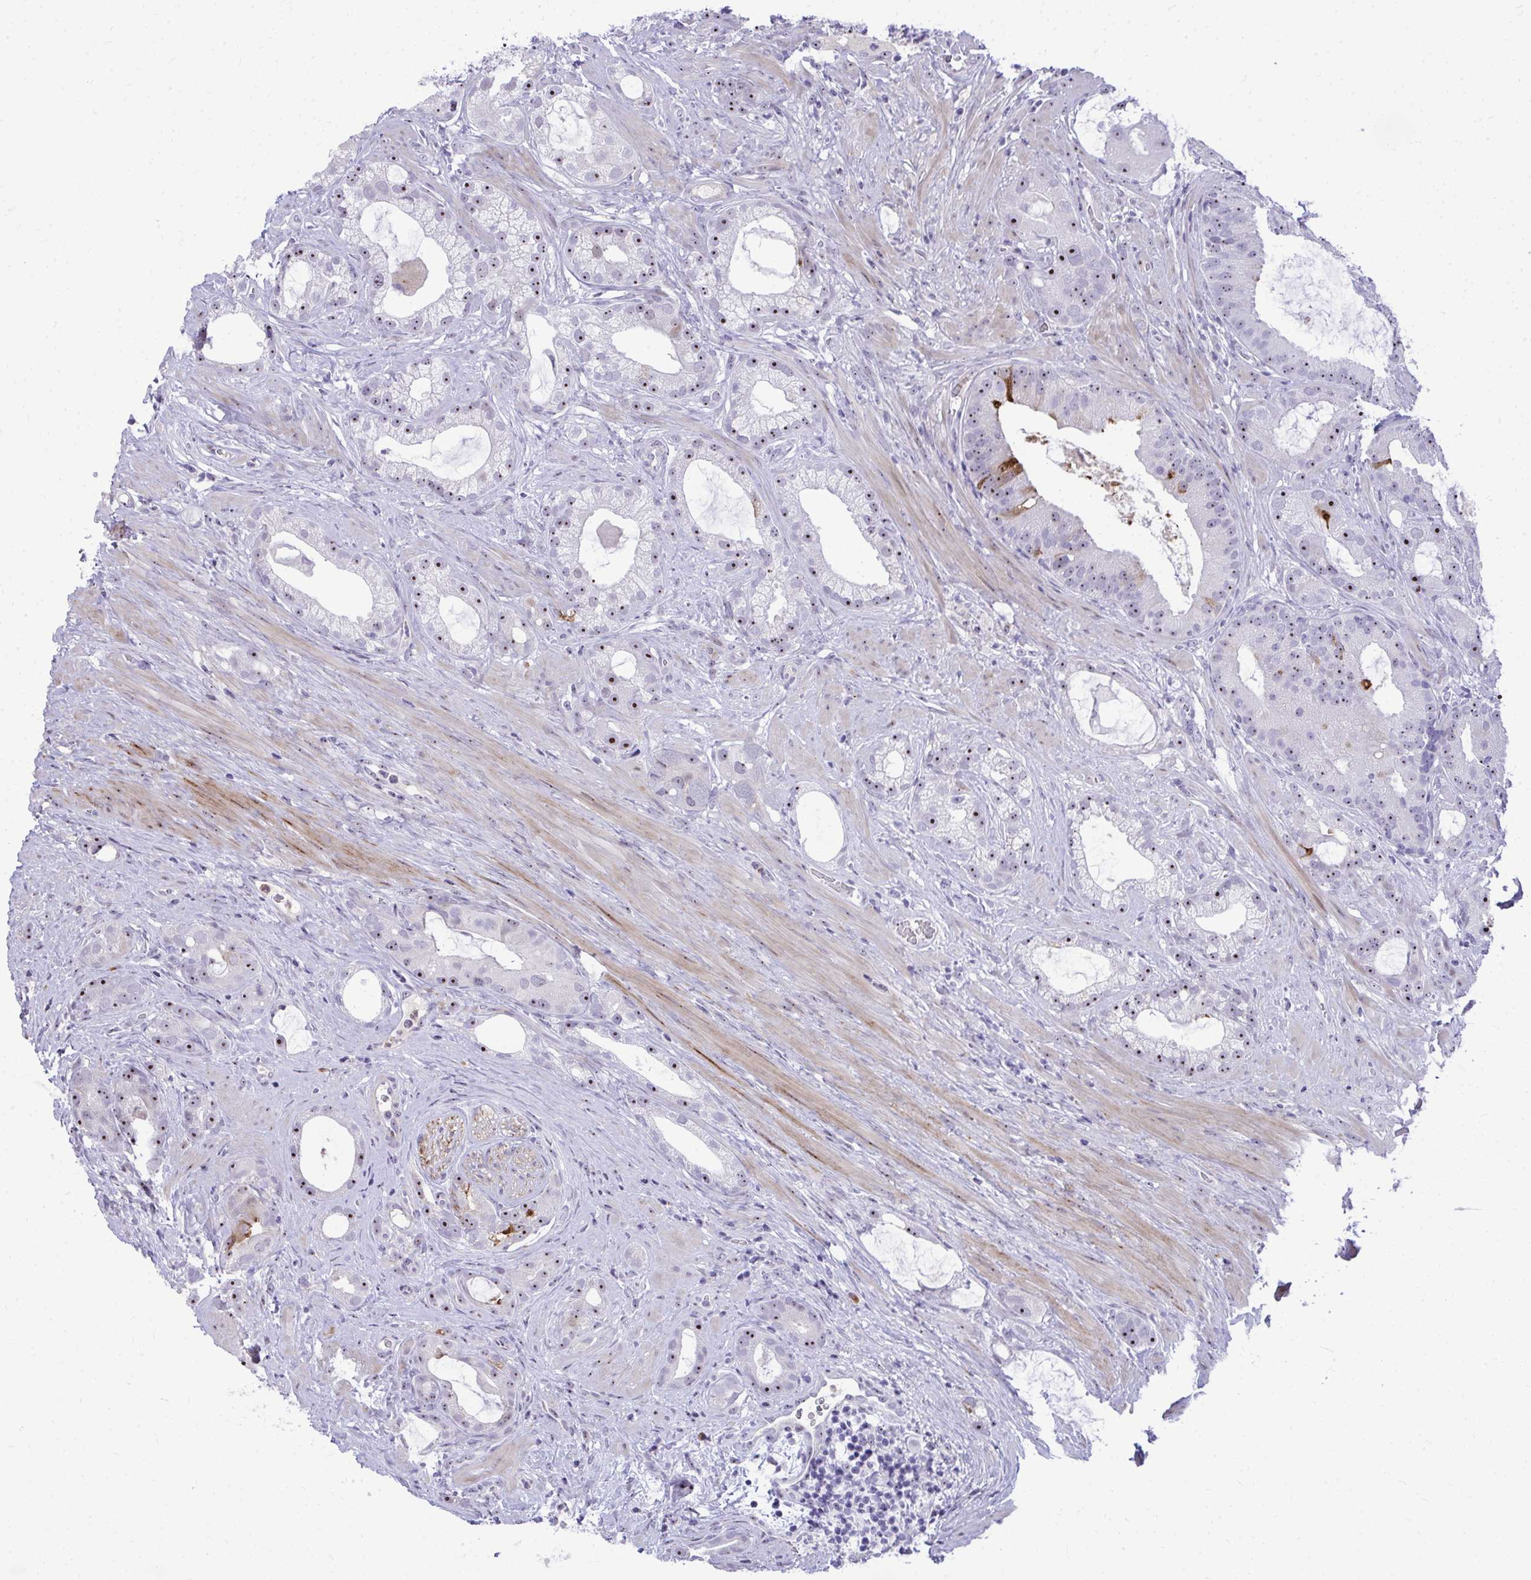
{"staining": {"intensity": "moderate", "quantity": ">75%", "location": "nuclear"}, "tissue": "prostate cancer", "cell_type": "Tumor cells", "image_type": "cancer", "snomed": [{"axis": "morphology", "description": "Adenocarcinoma, High grade"}, {"axis": "topography", "description": "Prostate"}], "caption": "Immunohistochemistry micrograph of neoplastic tissue: human adenocarcinoma (high-grade) (prostate) stained using immunohistochemistry displays medium levels of moderate protein expression localized specifically in the nuclear of tumor cells, appearing as a nuclear brown color.", "gene": "DLX4", "patient": {"sex": "male", "age": 65}}